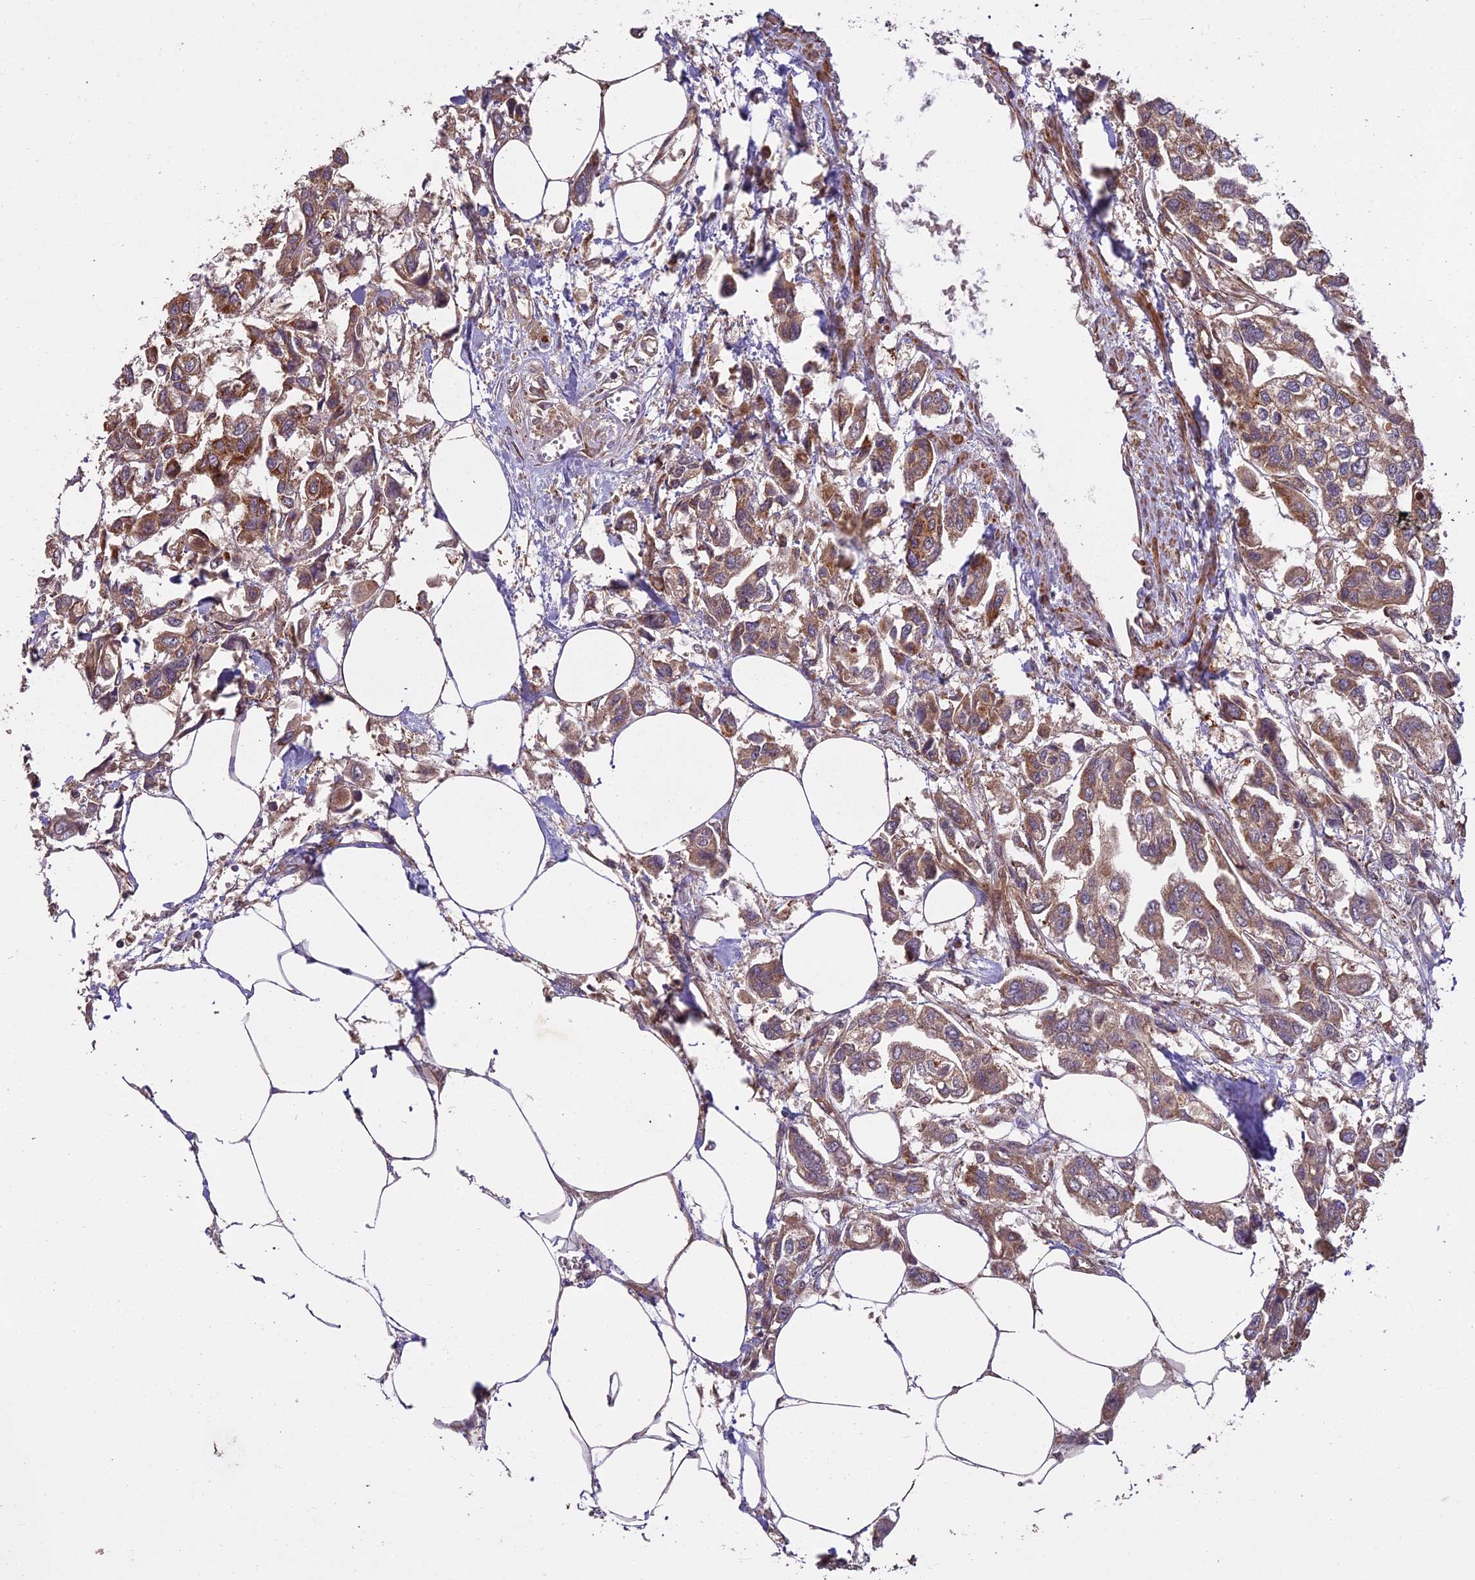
{"staining": {"intensity": "moderate", "quantity": ">75%", "location": "cytoplasmic/membranous"}, "tissue": "urothelial cancer", "cell_type": "Tumor cells", "image_type": "cancer", "snomed": [{"axis": "morphology", "description": "Urothelial carcinoma, High grade"}, {"axis": "topography", "description": "Urinary bladder"}], "caption": "There is medium levels of moderate cytoplasmic/membranous positivity in tumor cells of urothelial cancer, as demonstrated by immunohistochemical staining (brown color).", "gene": "CENPL", "patient": {"sex": "male", "age": 67}}